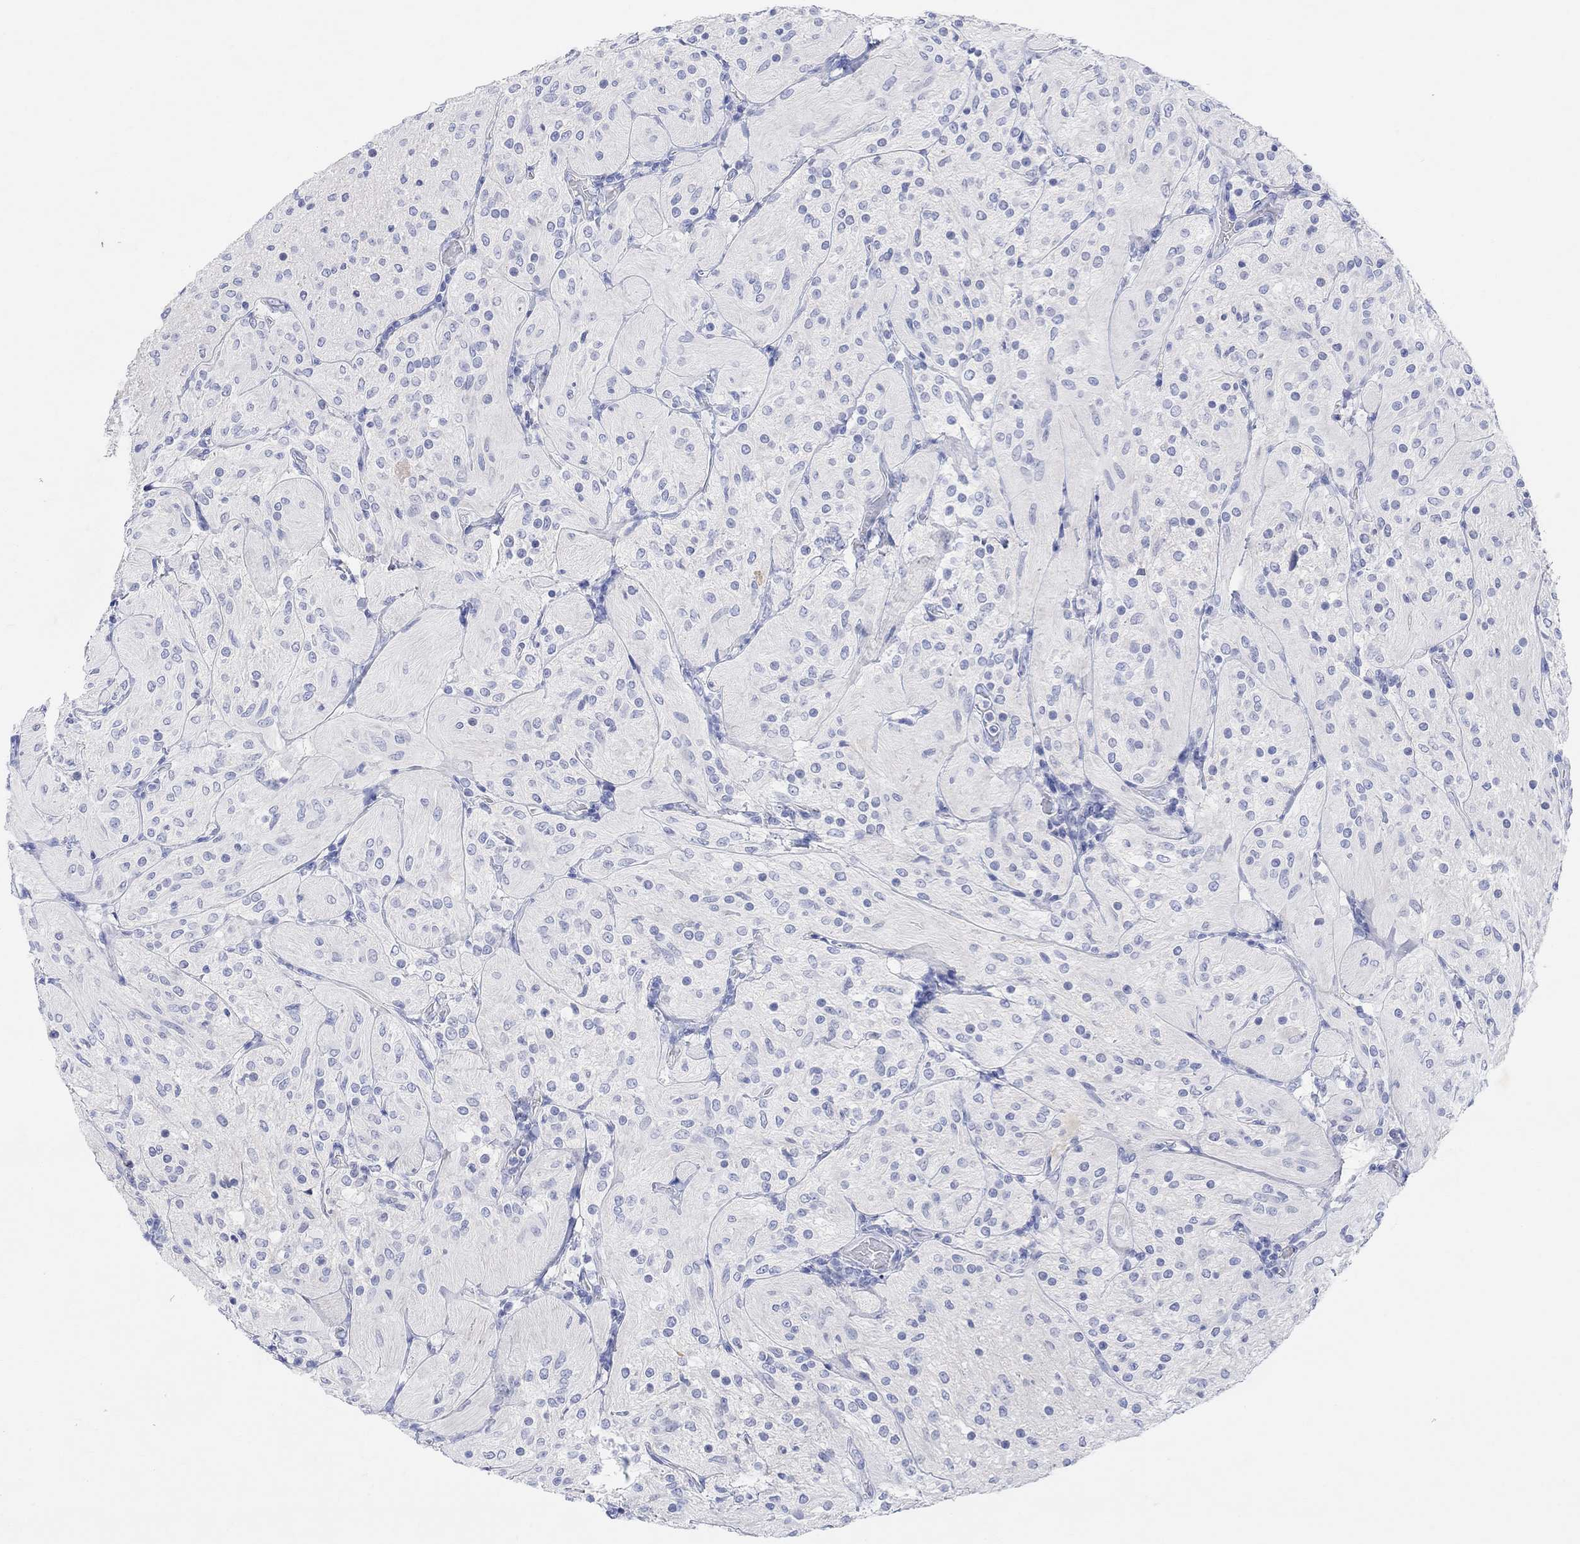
{"staining": {"intensity": "negative", "quantity": "none", "location": "none"}, "tissue": "glioma", "cell_type": "Tumor cells", "image_type": "cancer", "snomed": [{"axis": "morphology", "description": "Glioma, malignant, Low grade"}, {"axis": "topography", "description": "Brain"}], "caption": "Photomicrograph shows no protein staining in tumor cells of glioma tissue.", "gene": "TYR", "patient": {"sex": "male", "age": 3}}